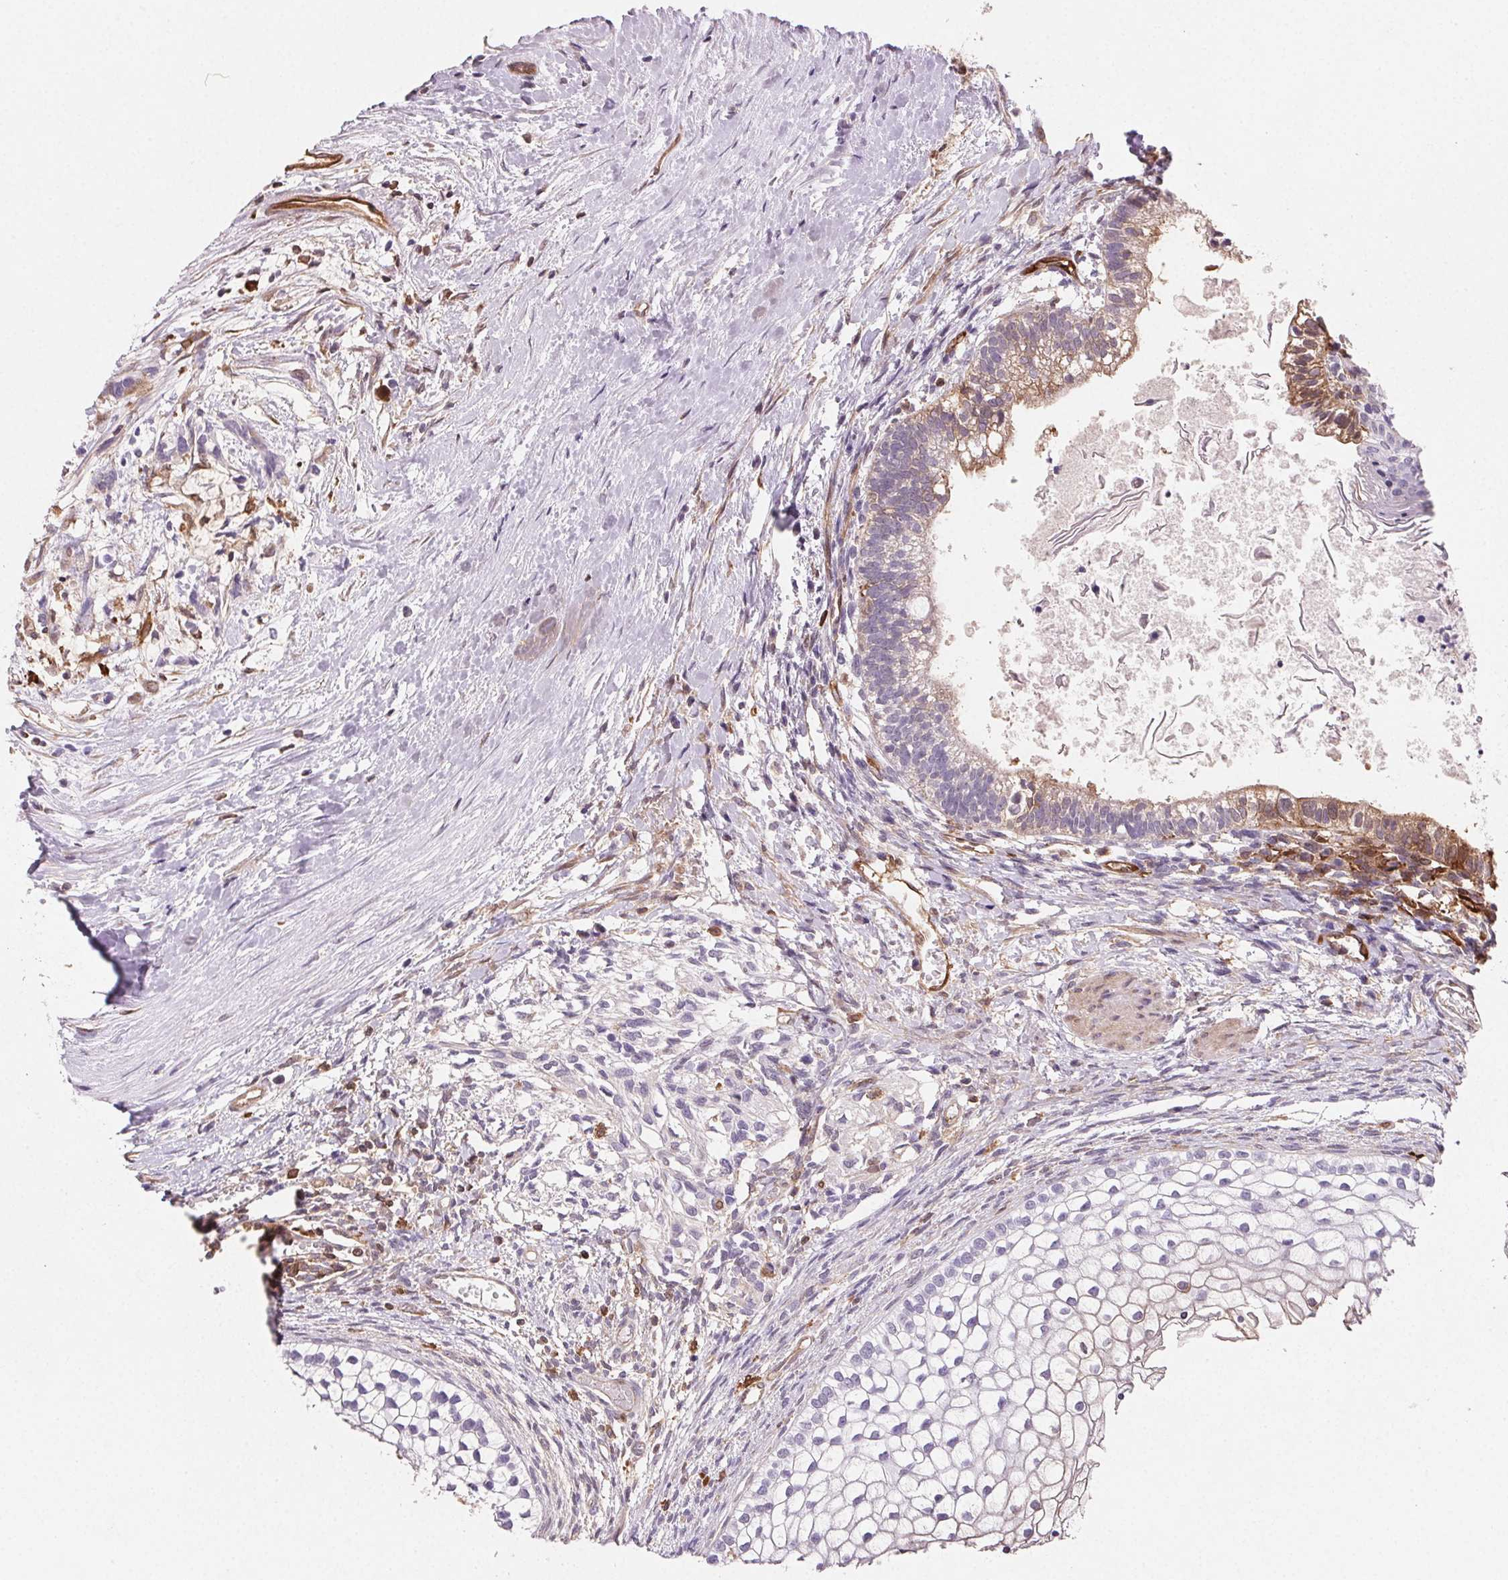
{"staining": {"intensity": "moderate", "quantity": "<25%", "location": "cytoplasmic/membranous"}, "tissue": "testis cancer", "cell_type": "Tumor cells", "image_type": "cancer", "snomed": [{"axis": "morphology", "description": "Carcinoma, Embryonal, NOS"}, {"axis": "topography", "description": "Testis"}], "caption": "Human testis cancer (embryonal carcinoma) stained for a protein (brown) shows moderate cytoplasmic/membranous positive expression in approximately <25% of tumor cells.", "gene": "GBP1", "patient": {"sex": "male", "age": 37}}